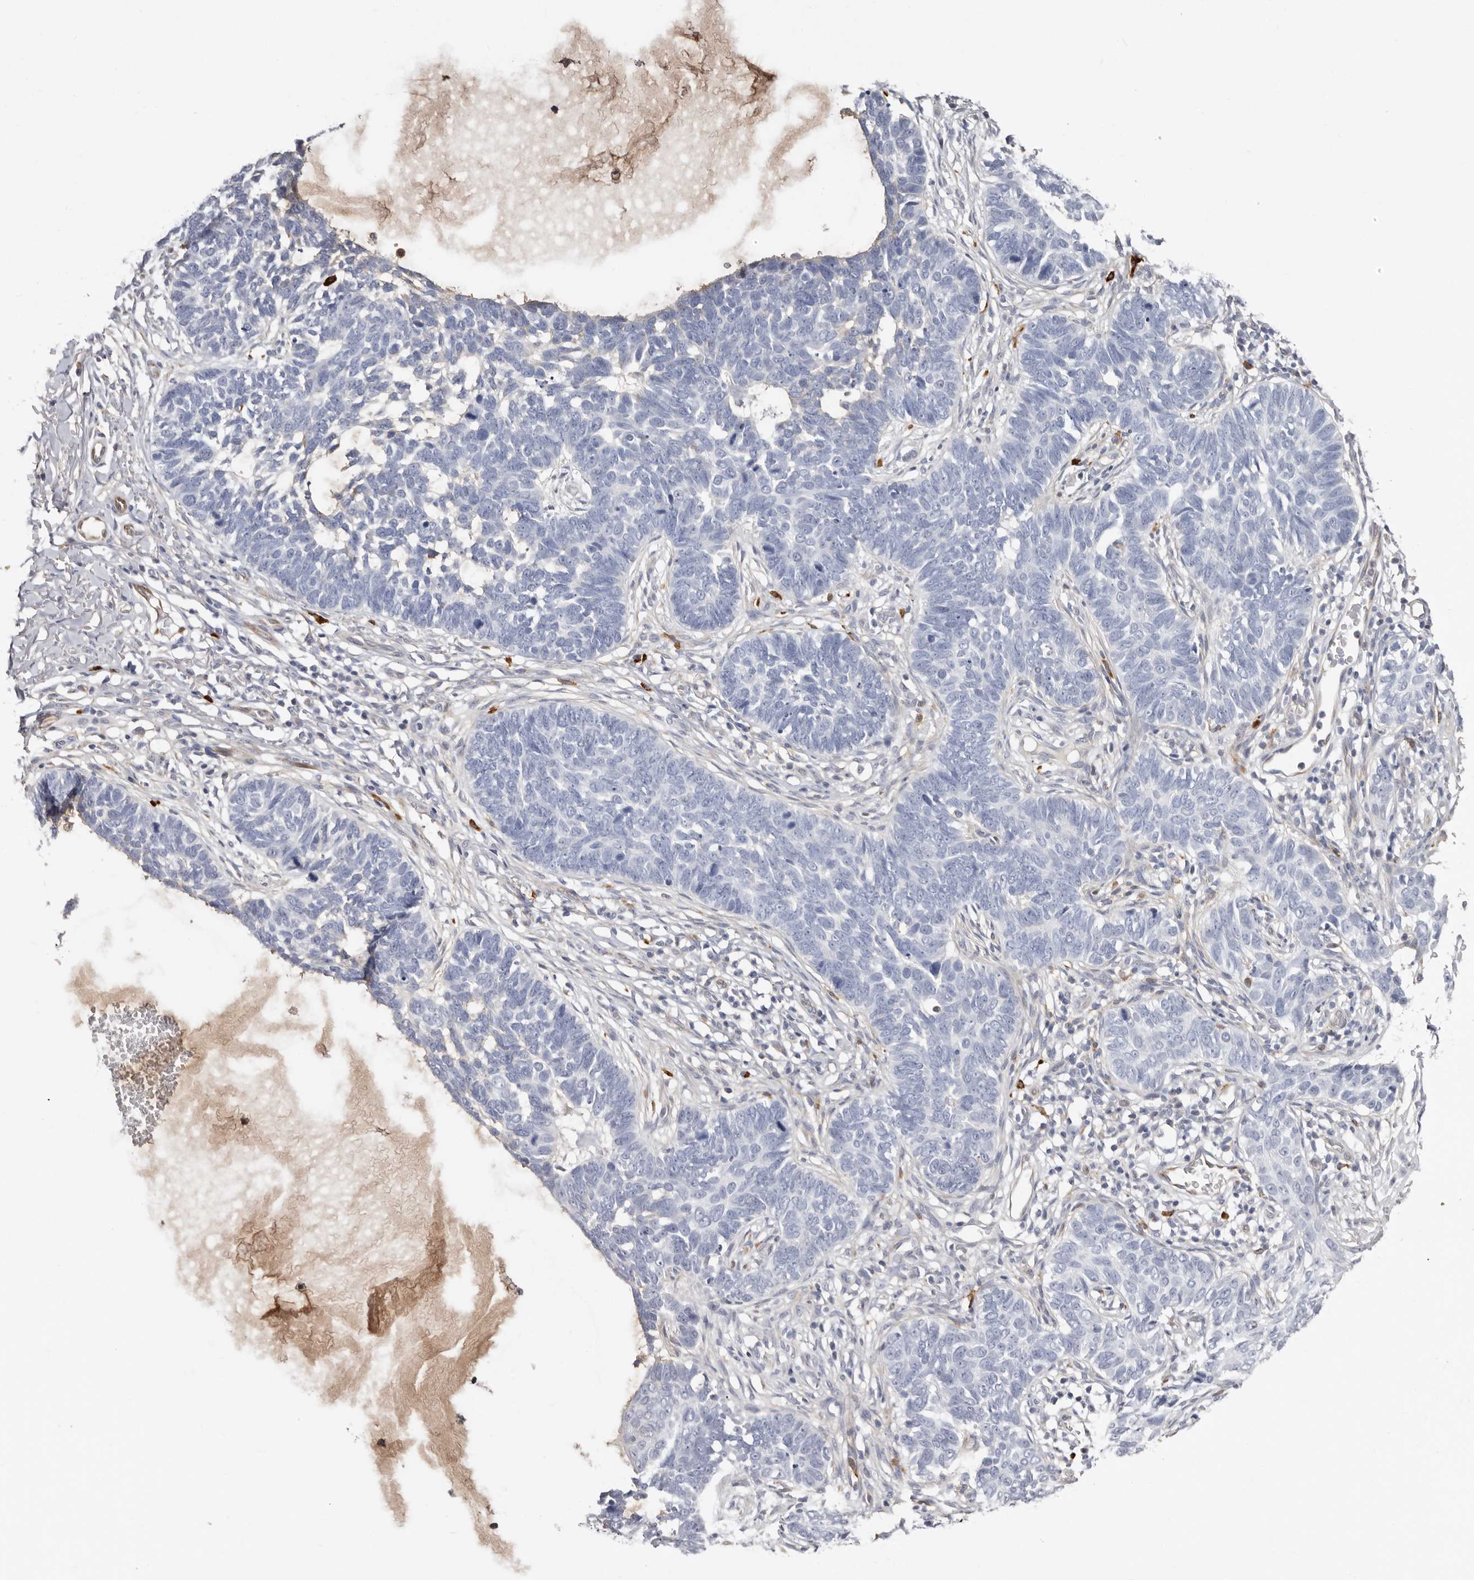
{"staining": {"intensity": "negative", "quantity": "none", "location": "none"}, "tissue": "skin cancer", "cell_type": "Tumor cells", "image_type": "cancer", "snomed": [{"axis": "morphology", "description": "Normal tissue, NOS"}, {"axis": "morphology", "description": "Basal cell carcinoma"}, {"axis": "topography", "description": "Skin"}], "caption": "IHC histopathology image of skin cancer (basal cell carcinoma) stained for a protein (brown), which displays no positivity in tumor cells.", "gene": "PKDCC", "patient": {"sex": "male", "age": 77}}